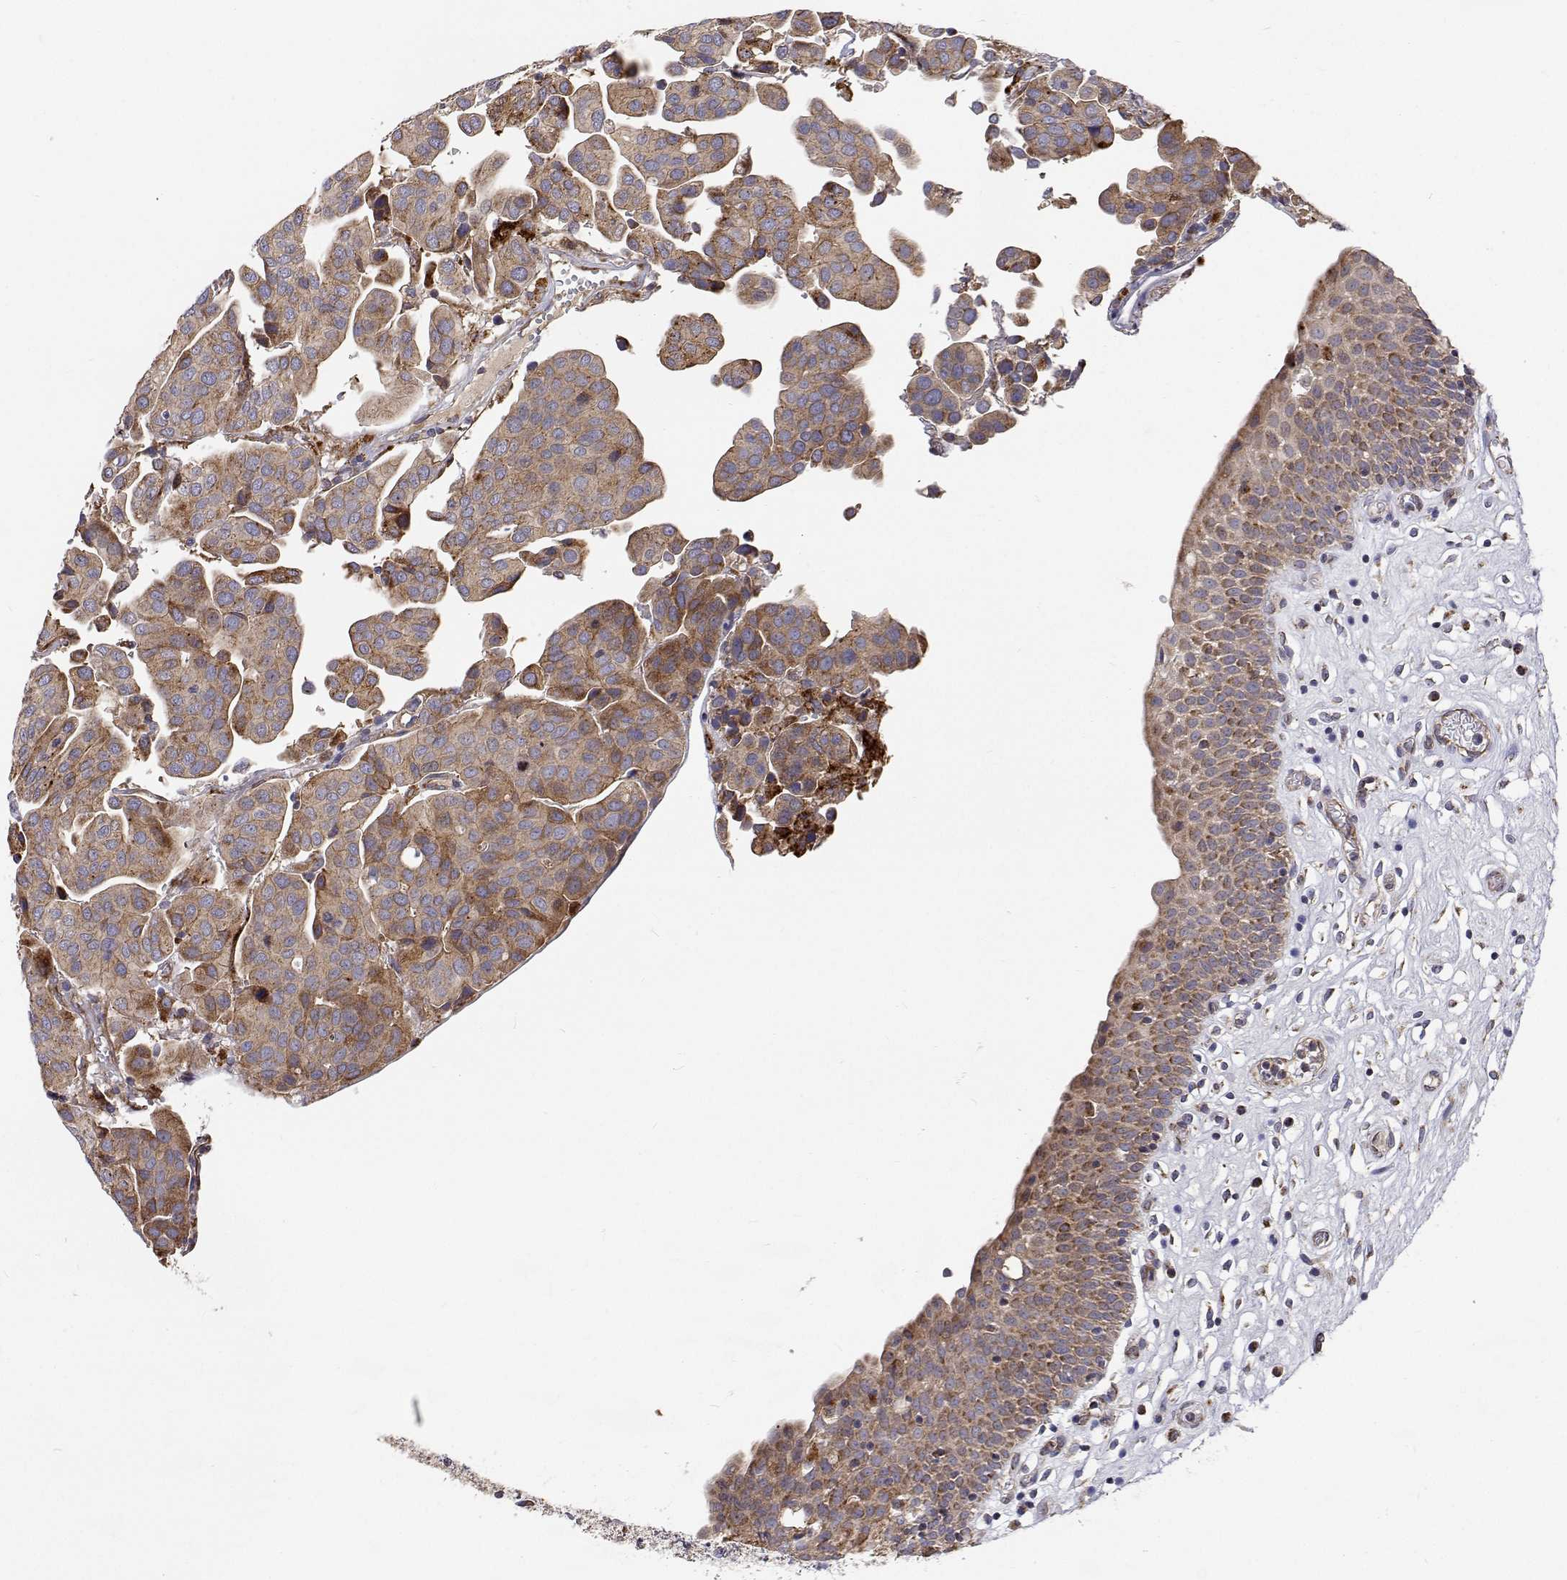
{"staining": {"intensity": "weak", "quantity": ">75%", "location": "cytoplasmic/membranous"}, "tissue": "renal cancer", "cell_type": "Tumor cells", "image_type": "cancer", "snomed": [{"axis": "morphology", "description": "Adenocarcinoma, NOS"}, {"axis": "topography", "description": "Urinary bladder"}], "caption": "Protein expression analysis of human renal adenocarcinoma reveals weak cytoplasmic/membranous positivity in about >75% of tumor cells.", "gene": "SPICE1", "patient": {"sex": "male", "age": 61}}